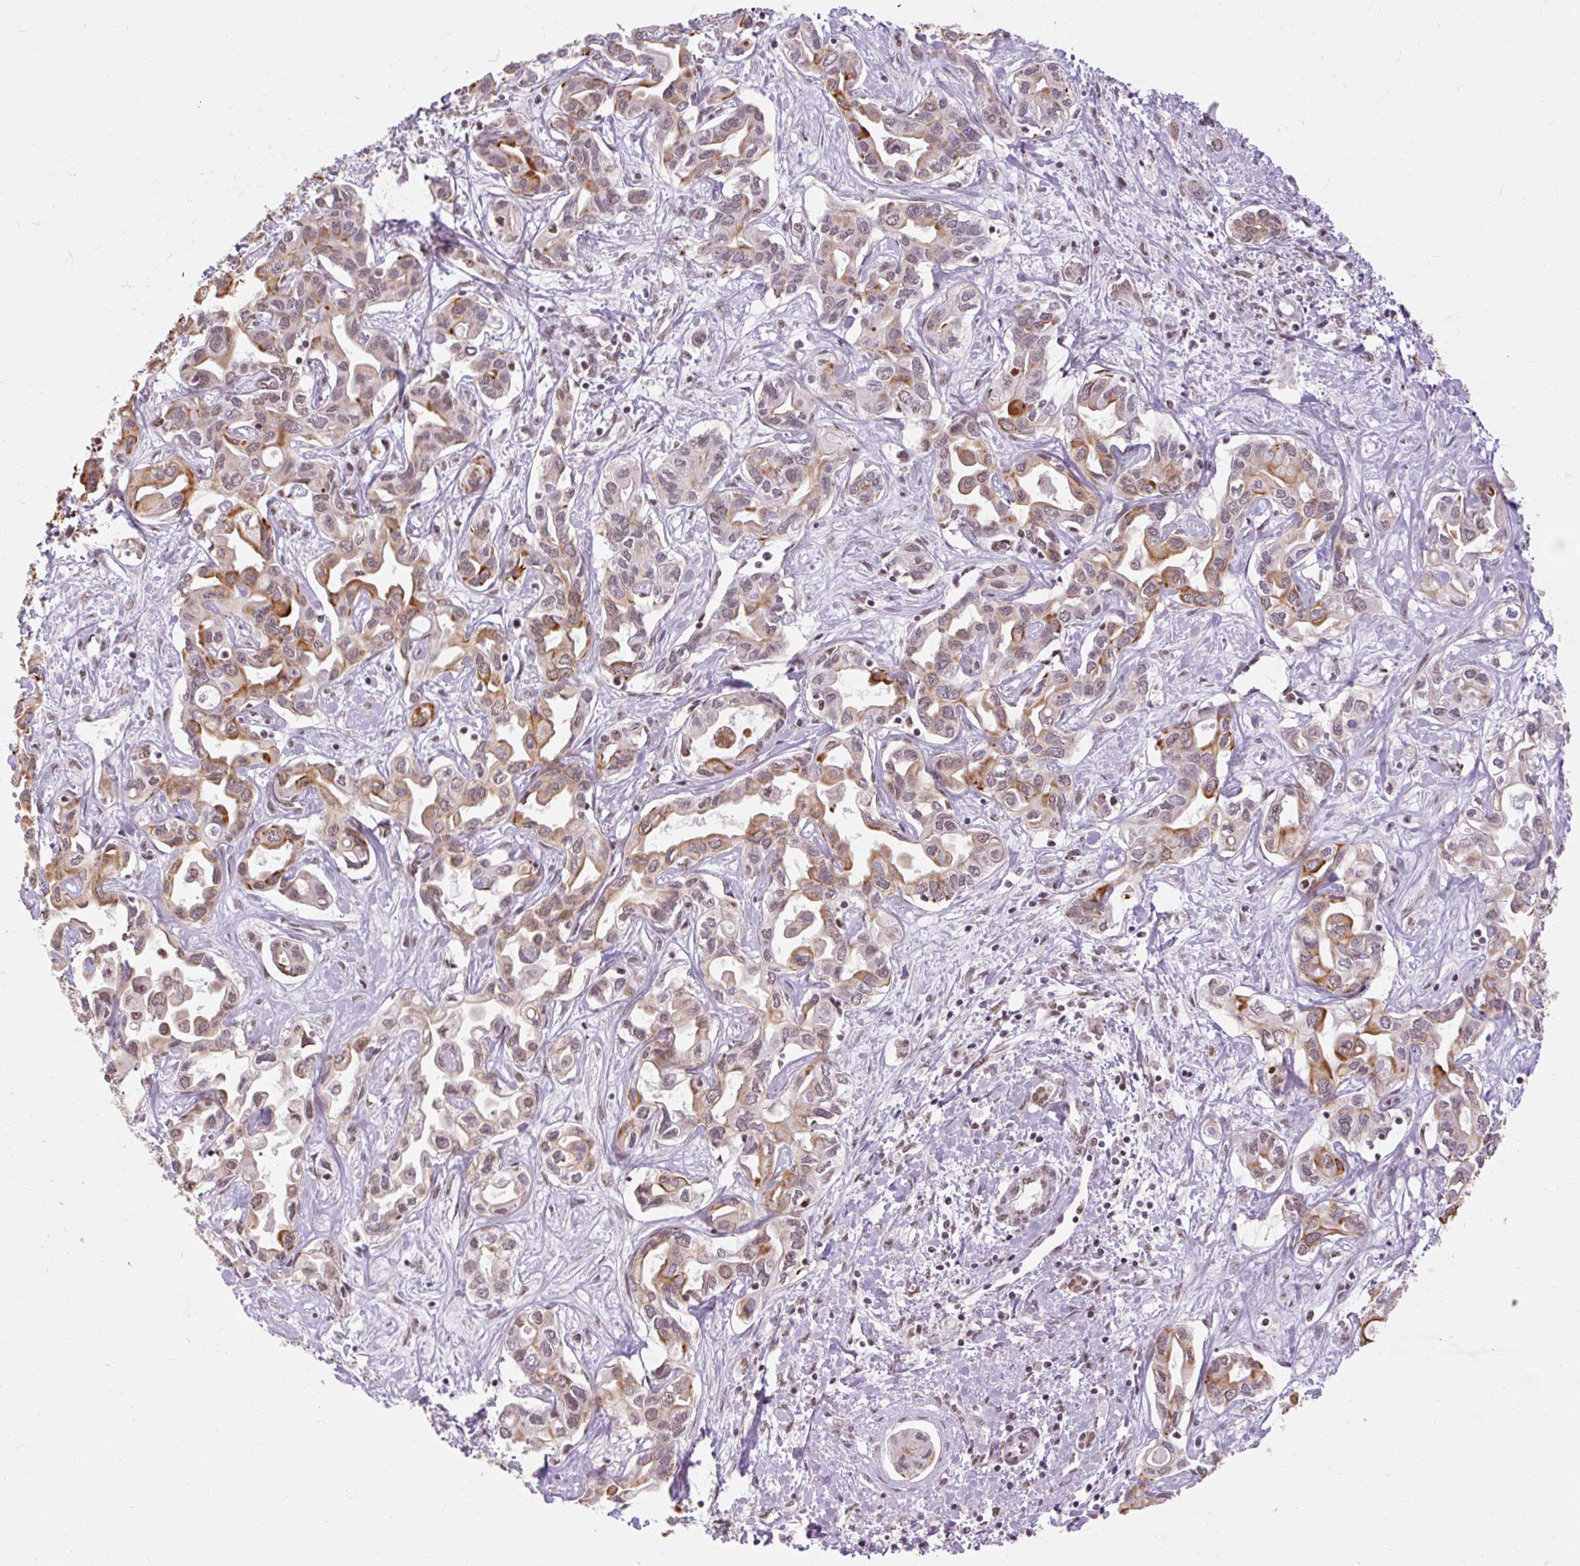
{"staining": {"intensity": "moderate", "quantity": ">75%", "location": "cytoplasmic/membranous"}, "tissue": "liver cancer", "cell_type": "Tumor cells", "image_type": "cancer", "snomed": [{"axis": "morphology", "description": "Cholangiocarcinoma"}, {"axis": "topography", "description": "Liver"}], "caption": "Tumor cells show moderate cytoplasmic/membranous staining in about >75% of cells in liver cancer.", "gene": "NPIPB12", "patient": {"sex": "female", "age": 64}}